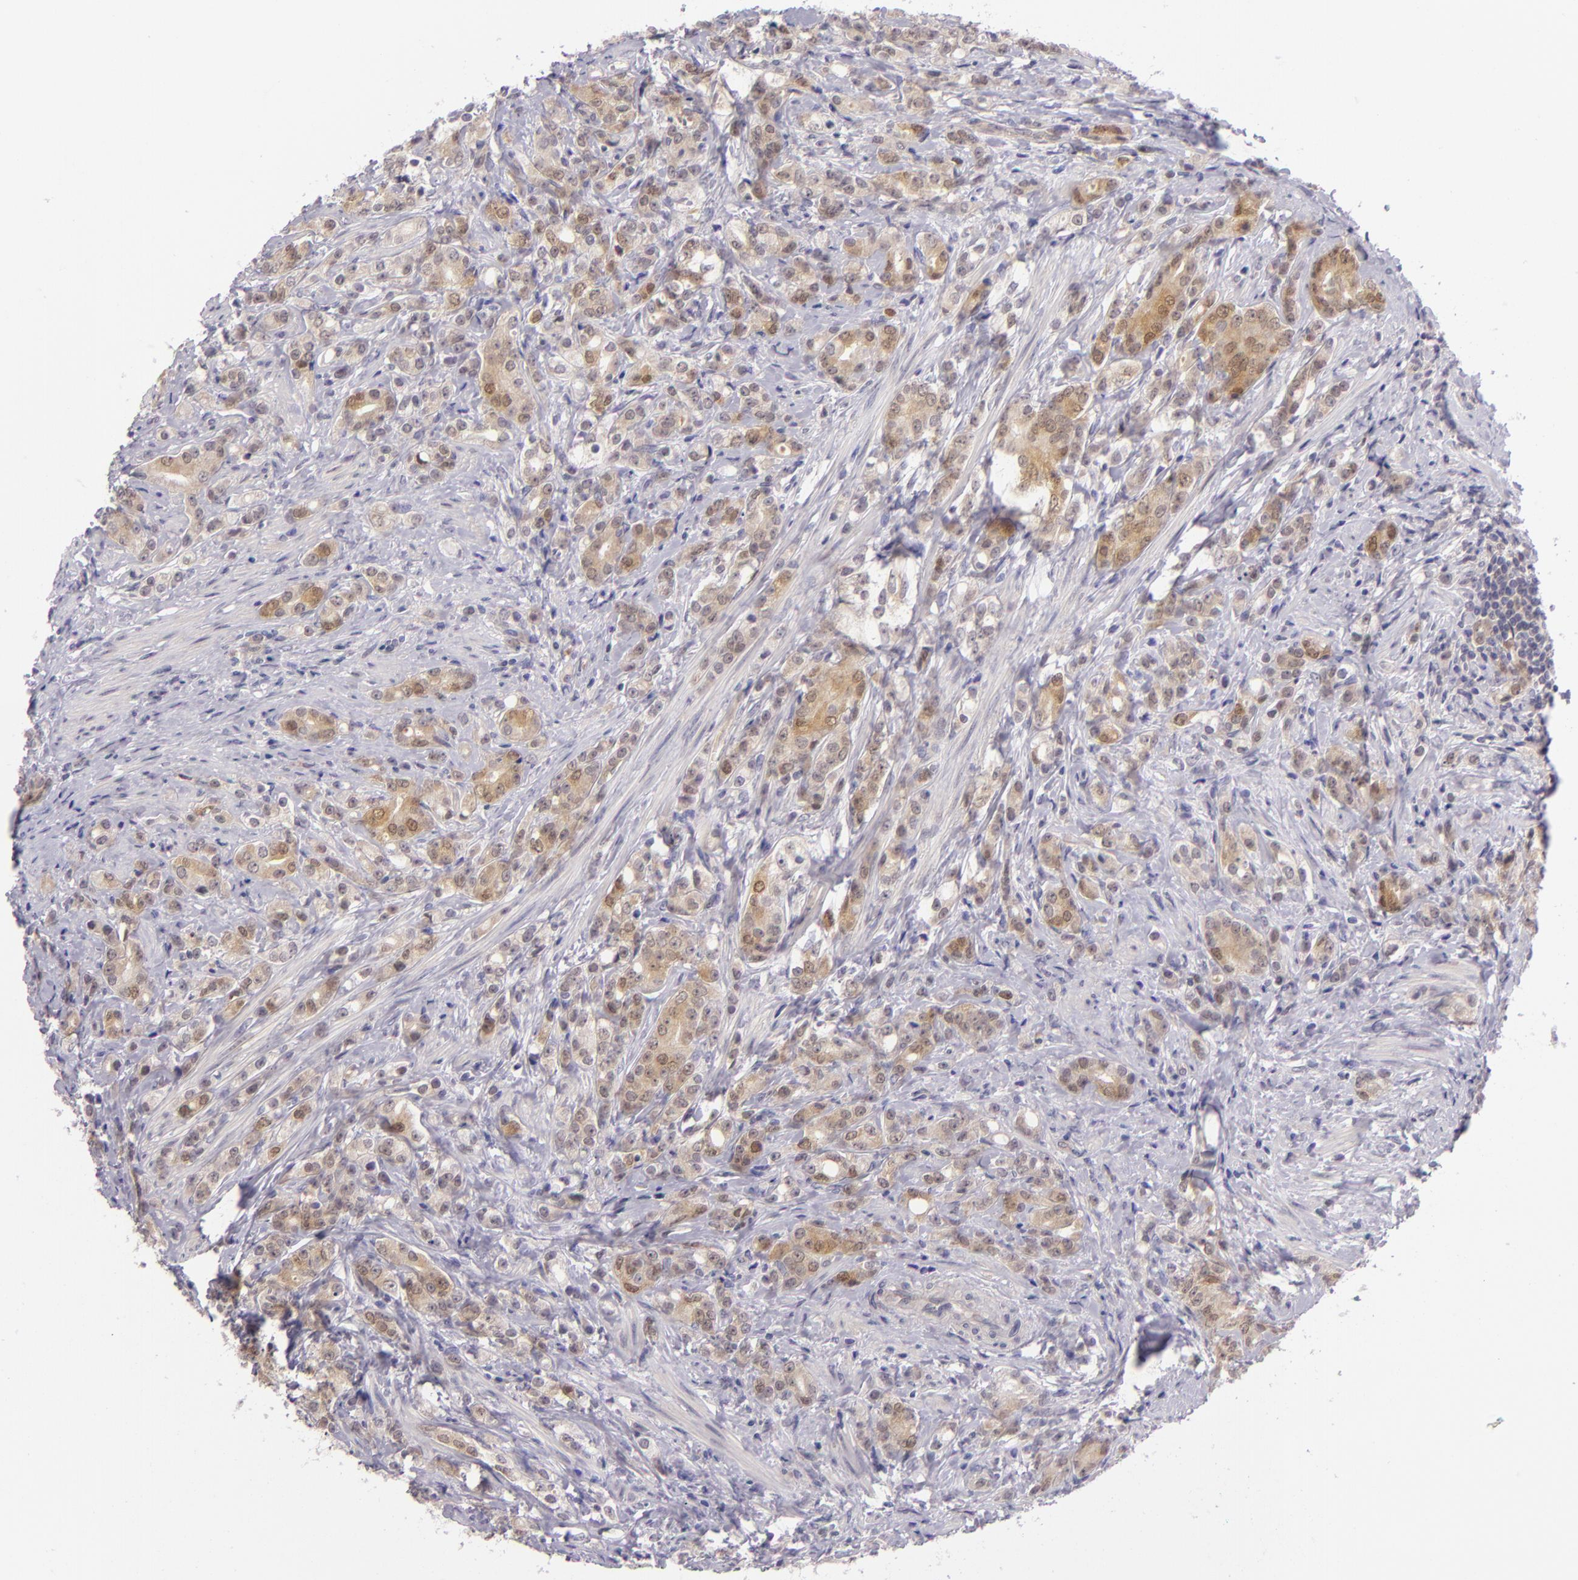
{"staining": {"intensity": "moderate", "quantity": ">75%", "location": "cytoplasmic/membranous,nuclear"}, "tissue": "prostate cancer", "cell_type": "Tumor cells", "image_type": "cancer", "snomed": [{"axis": "morphology", "description": "Adenocarcinoma, Medium grade"}, {"axis": "topography", "description": "Prostate"}], "caption": "High-power microscopy captured an IHC image of prostate cancer, revealing moderate cytoplasmic/membranous and nuclear expression in about >75% of tumor cells.", "gene": "CSE1L", "patient": {"sex": "male", "age": 59}}